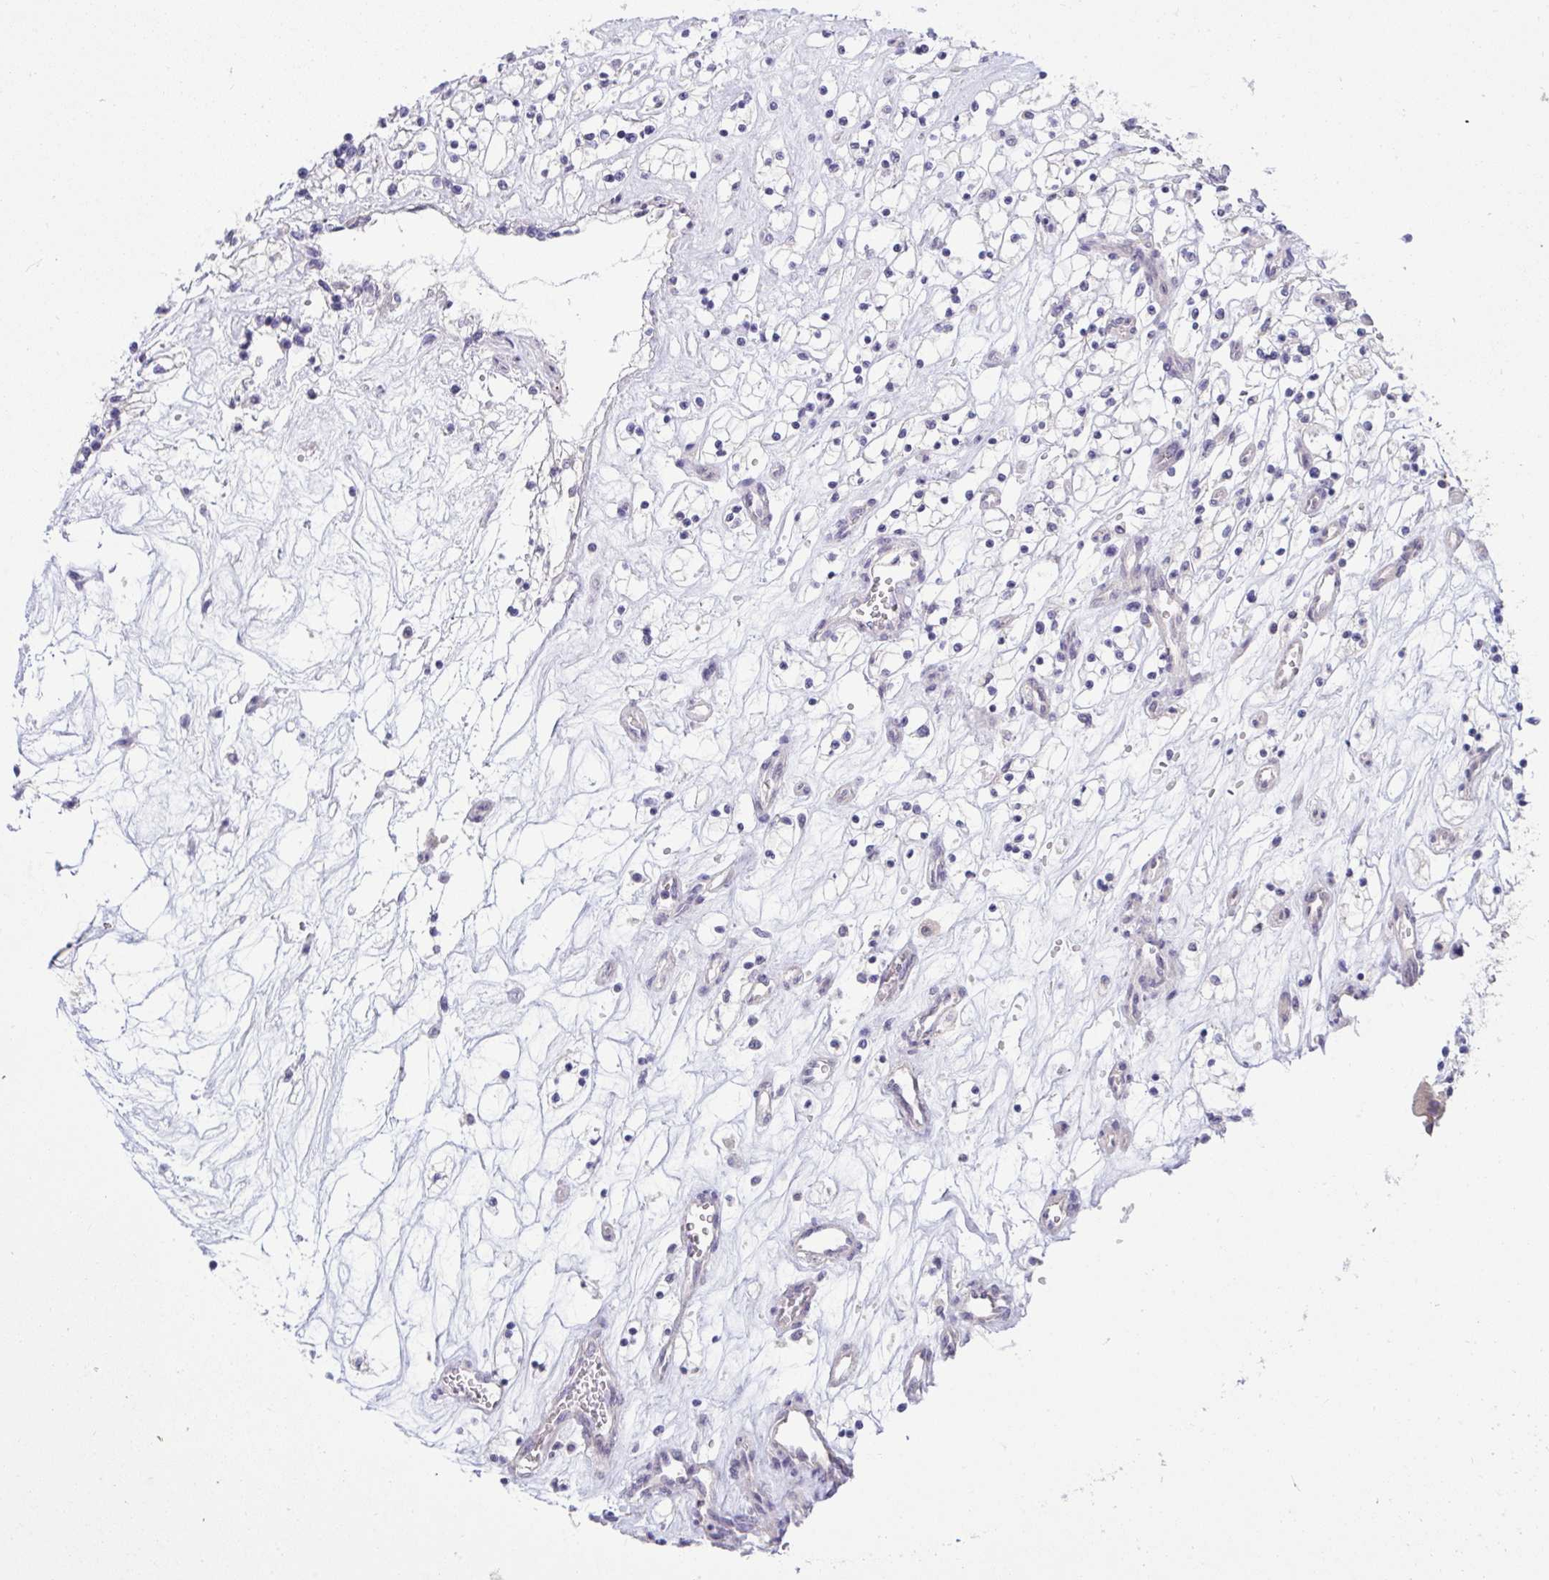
{"staining": {"intensity": "negative", "quantity": "none", "location": "none"}, "tissue": "renal cancer", "cell_type": "Tumor cells", "image_type": "cancer", "snomed": [{"axis": "morphology", "description": "Adenocarcinoma, NOS"}, {"axis": "topography", "description": "Kidney"}], "caption": "A micrograph of renal cancer (adenocarcinoma) stained for a protein exhibits no brown staining in tumor cells.", "gene": "TMEM41A", "patient": {"sex": "female", "age": 69}}